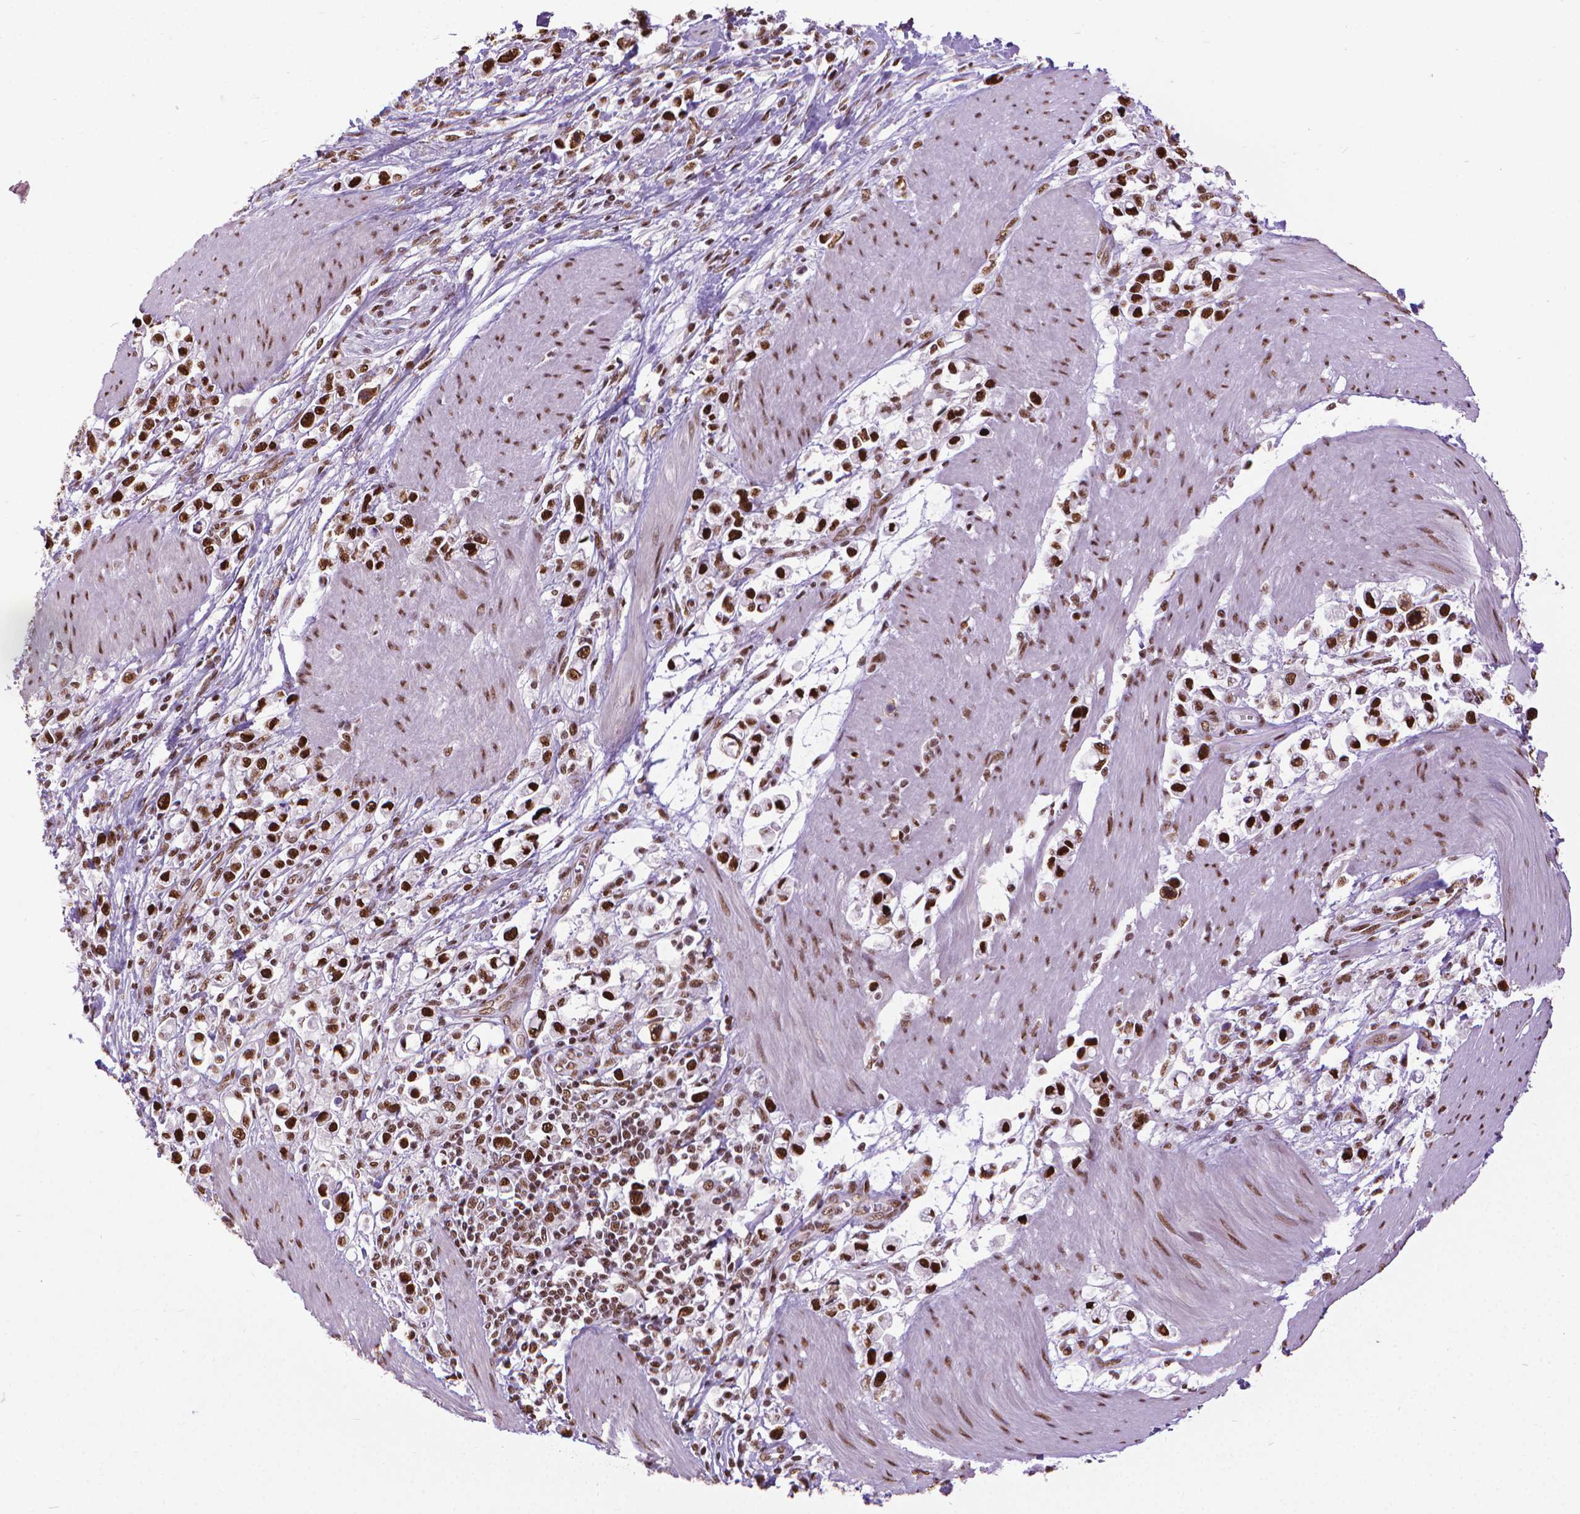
{"staining": {"intensity": "strong", "quantity": ">75%", "location": "nuclear"}, "tissue": "stomach cancer", "cell_type": "Tumor cells", "image_type": "cancer", "snomed": [{"axis": "morphology", "description": "Adenocarcinoma, NOS"}, {"axis": "topography", "description": "Stomach"}], "caption": "A histopathology image showing strong nuclear positivity in about >75% of tumor cells in stomach cancer, as visualized by brown immunohistochemical staining.", "gene": "AKAP8", "patient": {"sex": "male", "age": 63}}